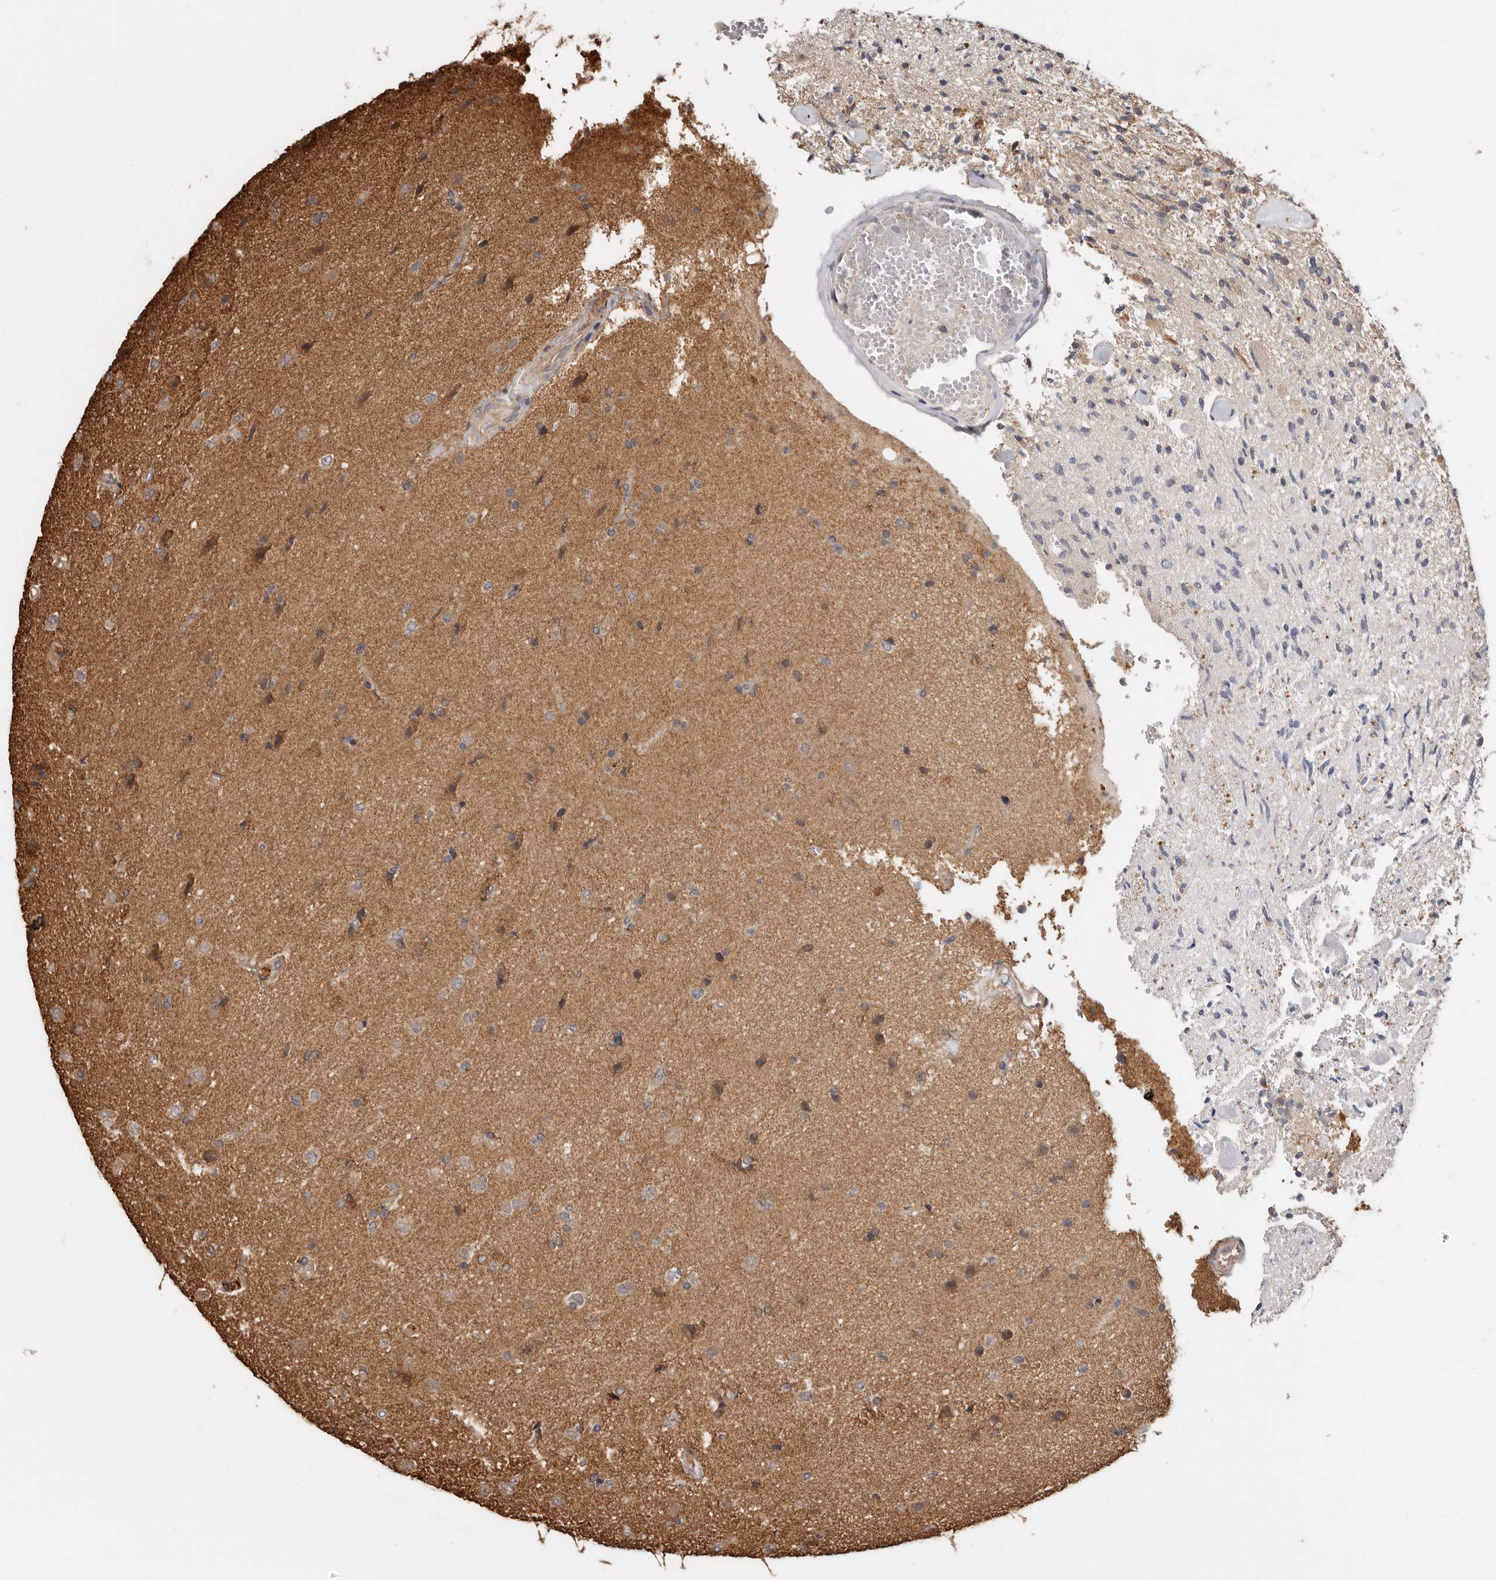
{"staining": {"intensity": "moderate", "quantity": "<25%", "location": "cytoplasmic/membranous"}, "tissue": "glioma", "cell_type": "Tumor cells", "image_type": "cancer", "snomed": [{"axis": "morphology", "description": "Glioma, malignant, High grade"}, {"axis": "topography", "description": "Brain"}], "caption": "High-power microscopy captured an IHC micrograph of glioma, revealing moderate cytoplasmic/membranous positivity in approximately <25% of tumor cells.", "gene": "RSPO2", "patient": {"sex": "male", "age": 72}}